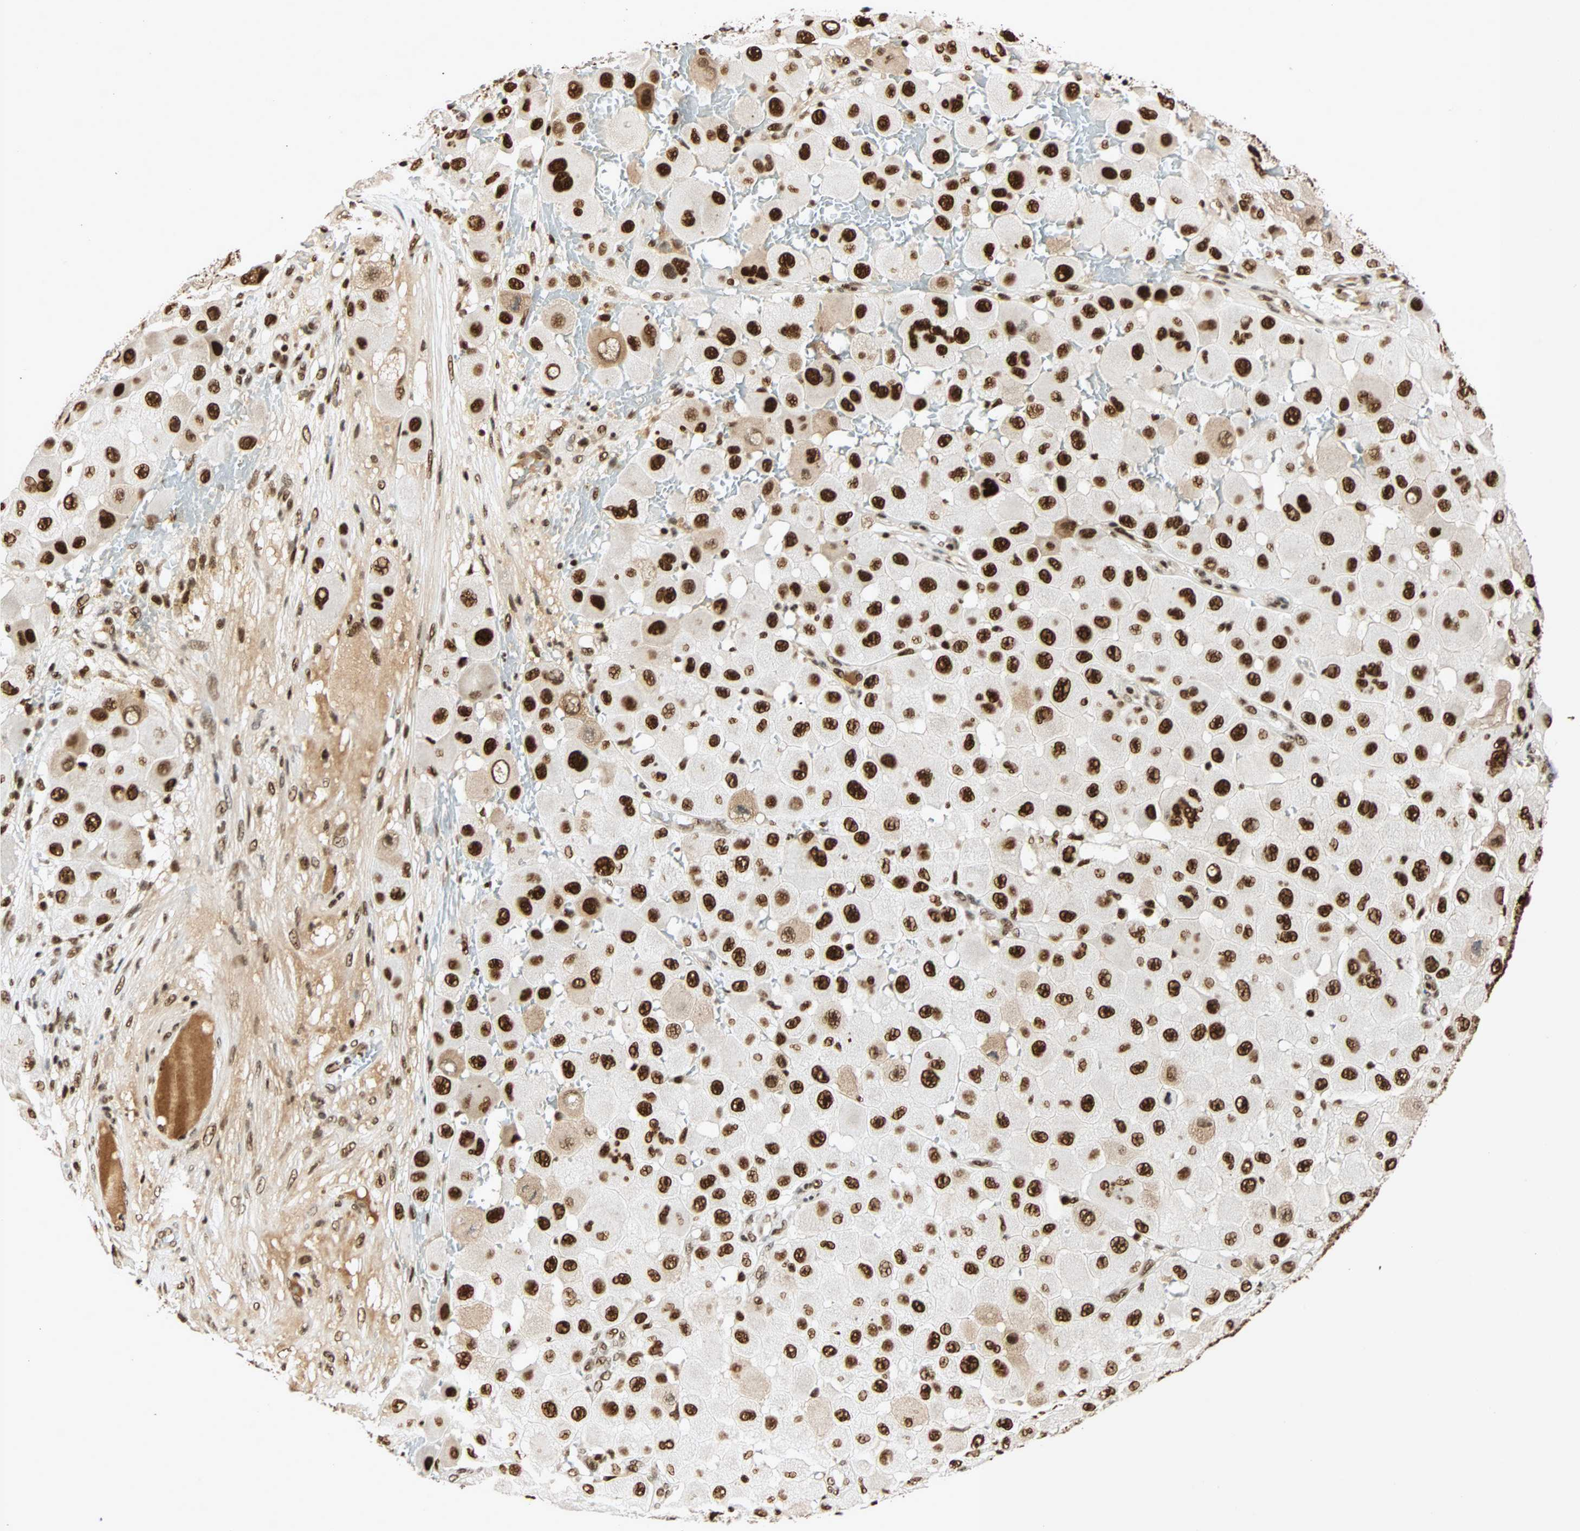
{"staining": {"intensity": "strong", "quantity": ">75%", "location": "nuclear"}, "tissue": "melanoma", "cell_type": "Tumor cells", "image_type": "cancer", "snomed": [{"axis": "morphology", "description": "Malignant melanoma, NOS"}, {"axis": "topography", "description": "Skin"}], "caption": "A micrograph showing strong nuclear staining in approximately >75% of tumor cells in melanoma, as visualized by brown immunohistochemical staining.", "gene": "CDK12", "patient": {"sex": "female", "age": 81}}